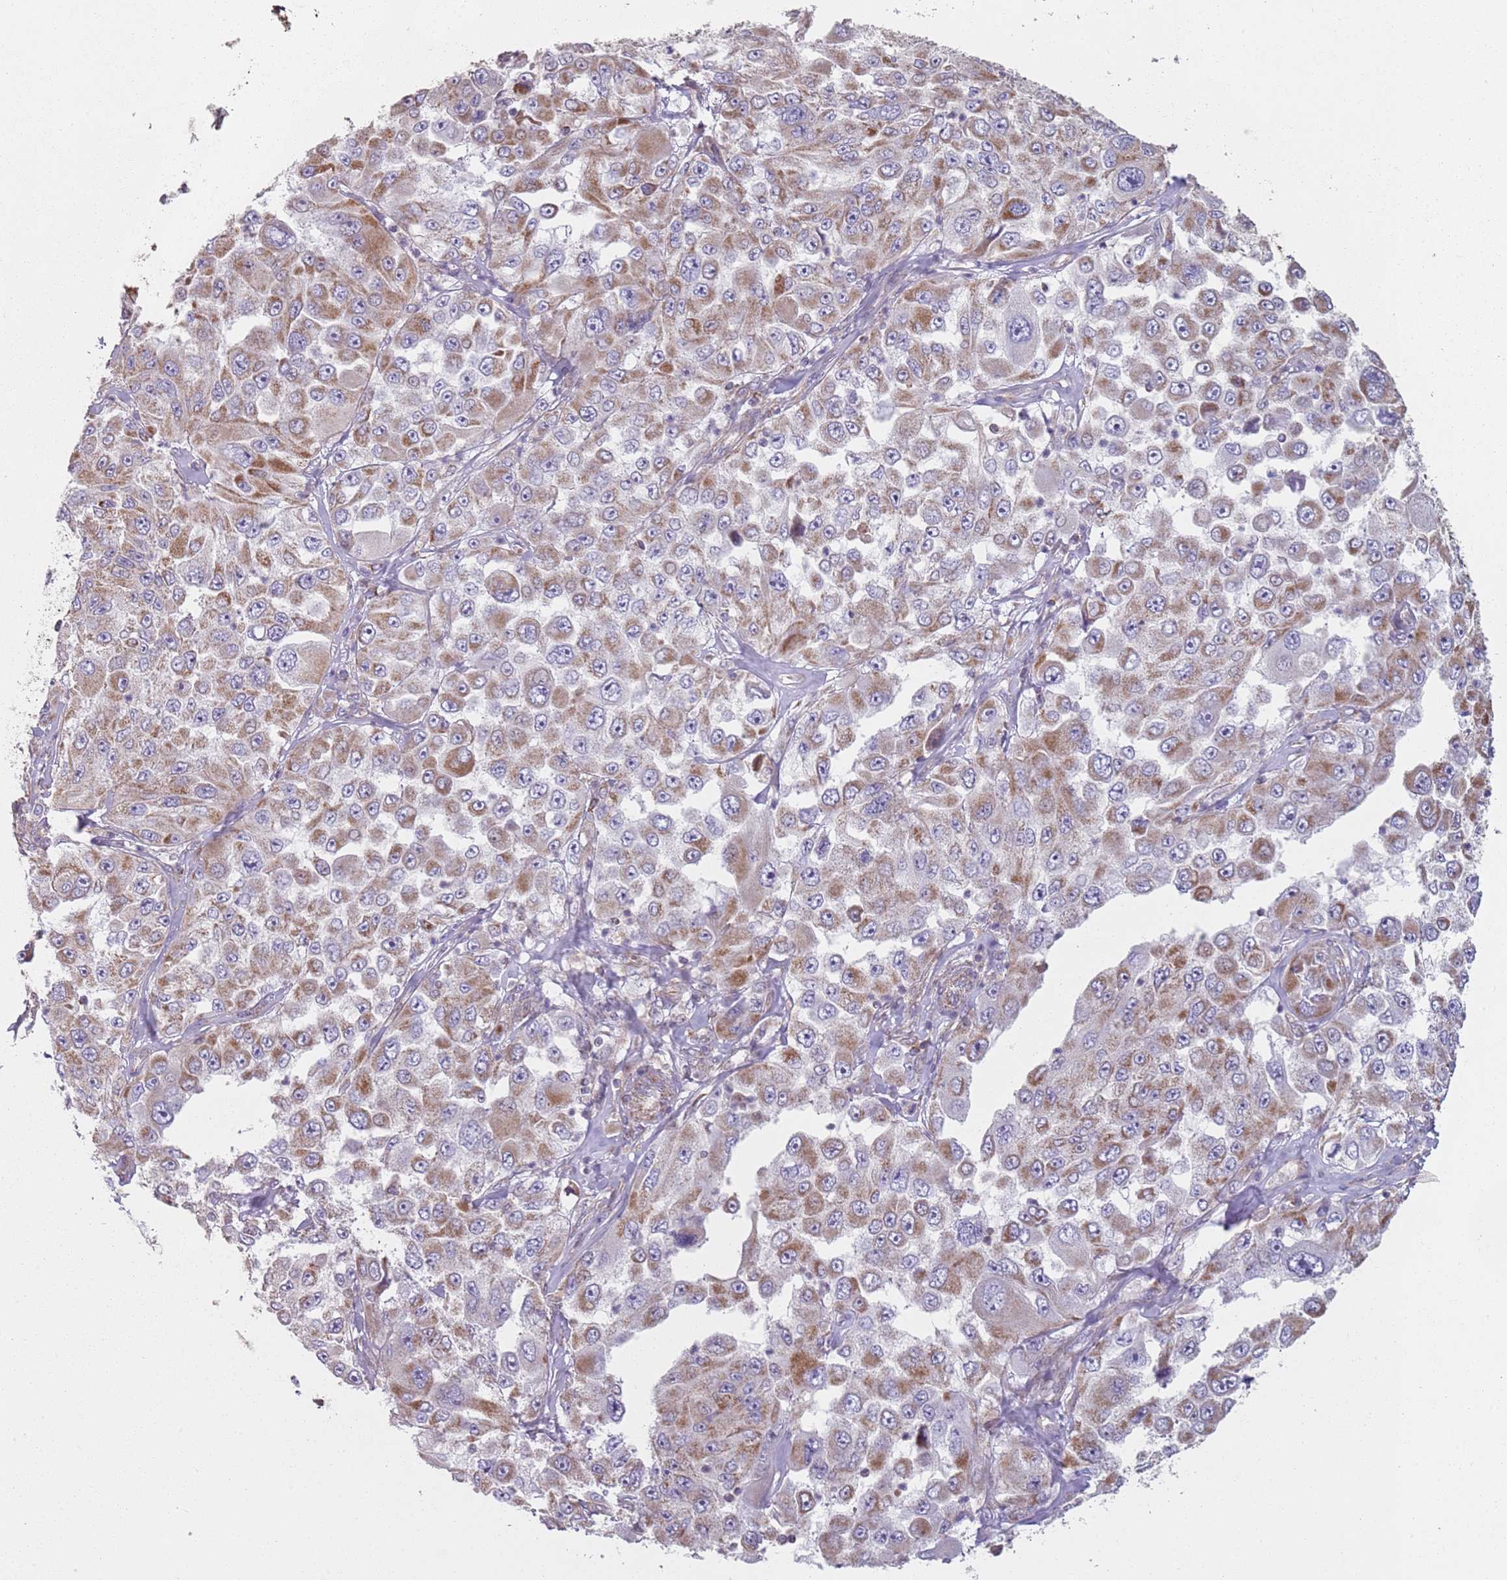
{"staining": {"intensity": "moderate", "quantity": "25%-75%", "location": "cytoplasmic/membranous"}, "tissue": "melanoma", "cell_type": "Tumor cells", "image_type": "cancer", "snomed": [{"axis": "morphology", "description": "Malignant melanoma, Metastatic site"}, {"axis": "topography", "description": "Lymph node"}], "caption": "Malignant melanoma (metastatic site) was stained to show a protein in brown. There is medium levels of moderate cytoplasmic/membranous expression in about 25%-75% of tumor cells. Using DAB (brown) and hematoxylin (blue) stains, captured at high magnification using brightfield microscopy.", "gene": "GAS8", "patient": {"sex": "male", "age": 62}}